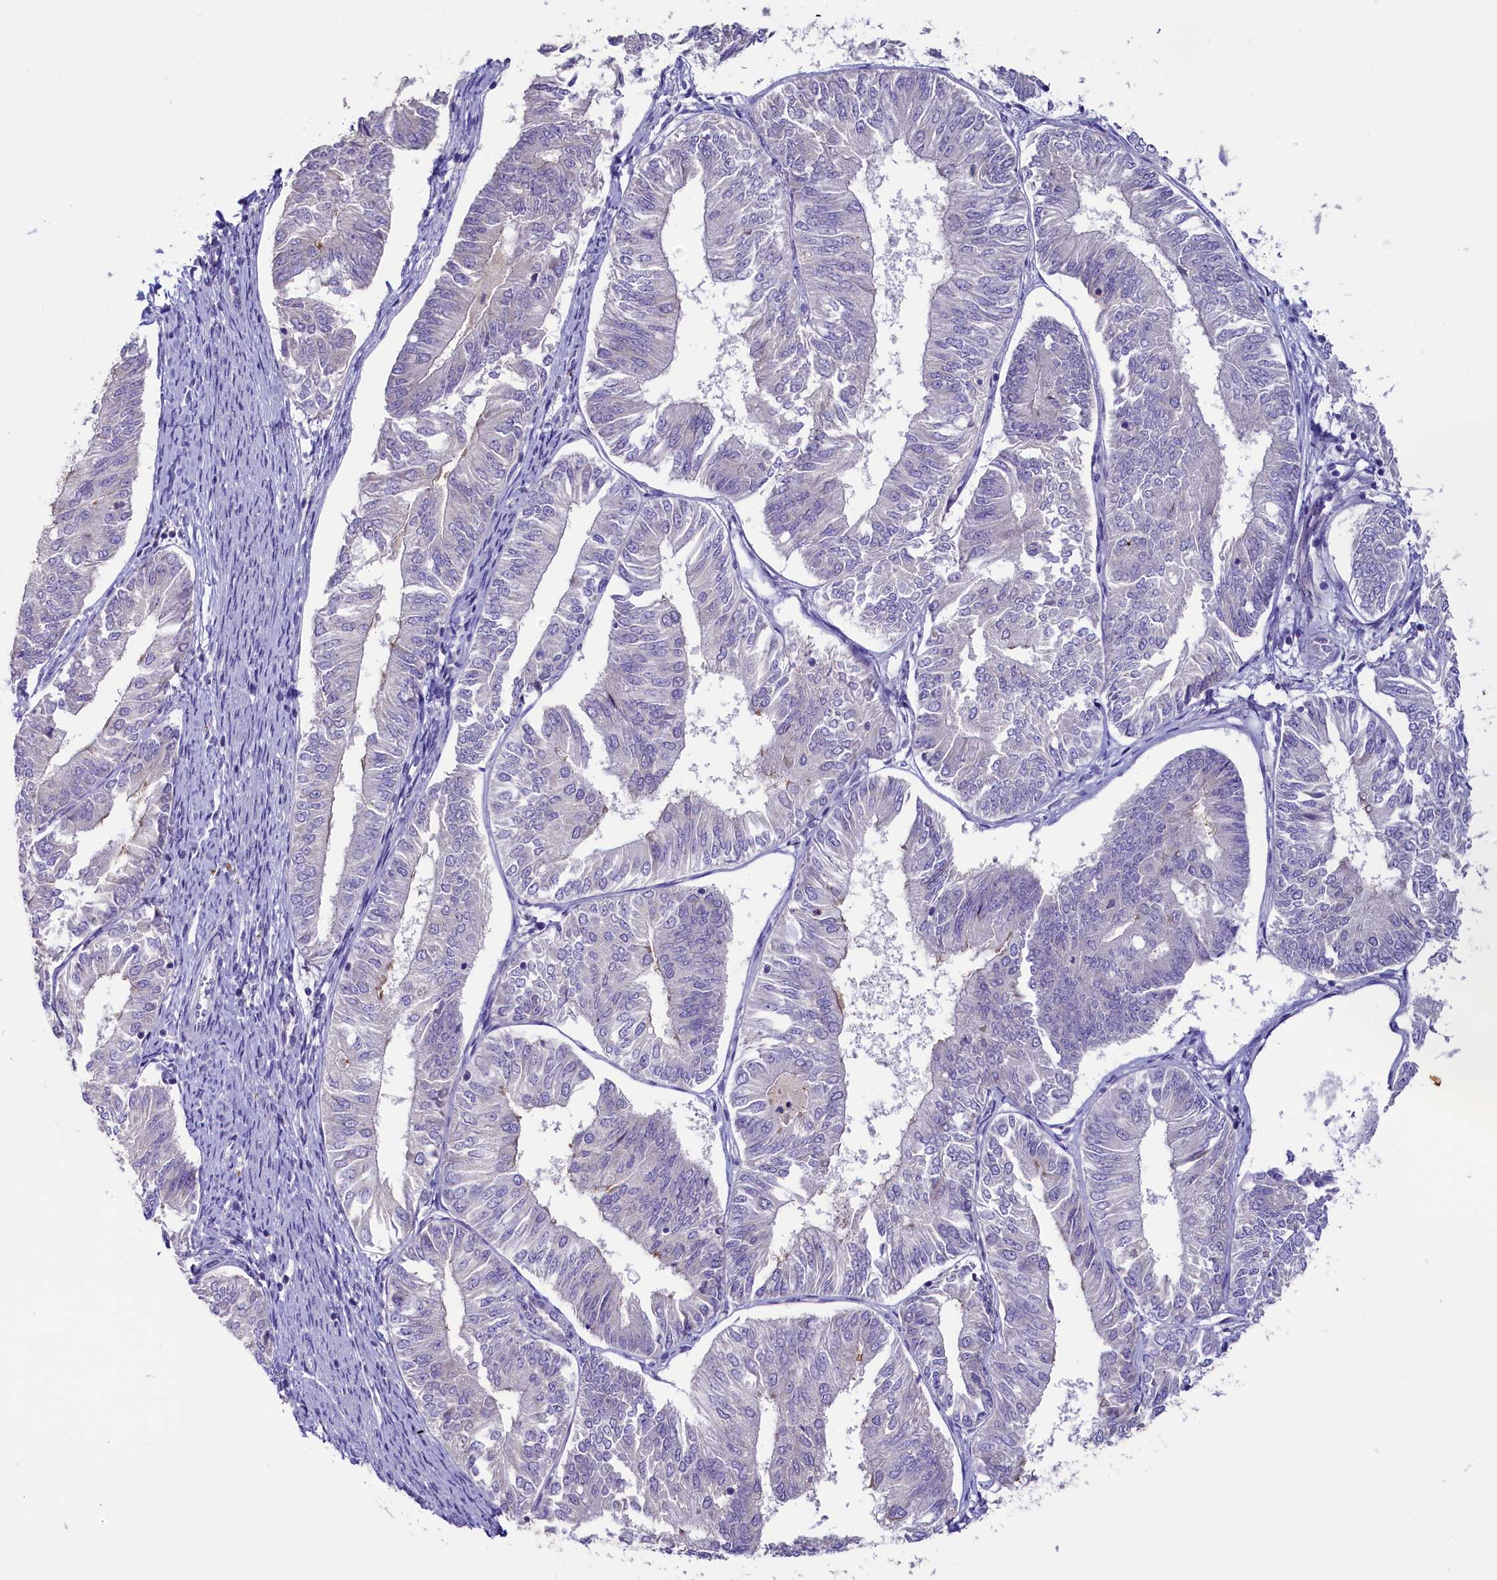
{"staining": {"intensity": "negative", "quantity": "none", "location": "none"}, "tissue": "endometrial cancer", "cell_type": "Tumor cells", "image_type": "cancer", "snomed": [{"axis": "morphology", "description": "Adenocarcinoma, NOS"}, {"axis": "topography", "description": "Endometrium"}], "caption": "An immunohistochemistry image of endometrial adenocarcinoma is shown. There is no staining in tumor cells of endometrial adenocarcinoma.", "gene": "CD99L2", "patient": {"sex": "female", "age": 58}}